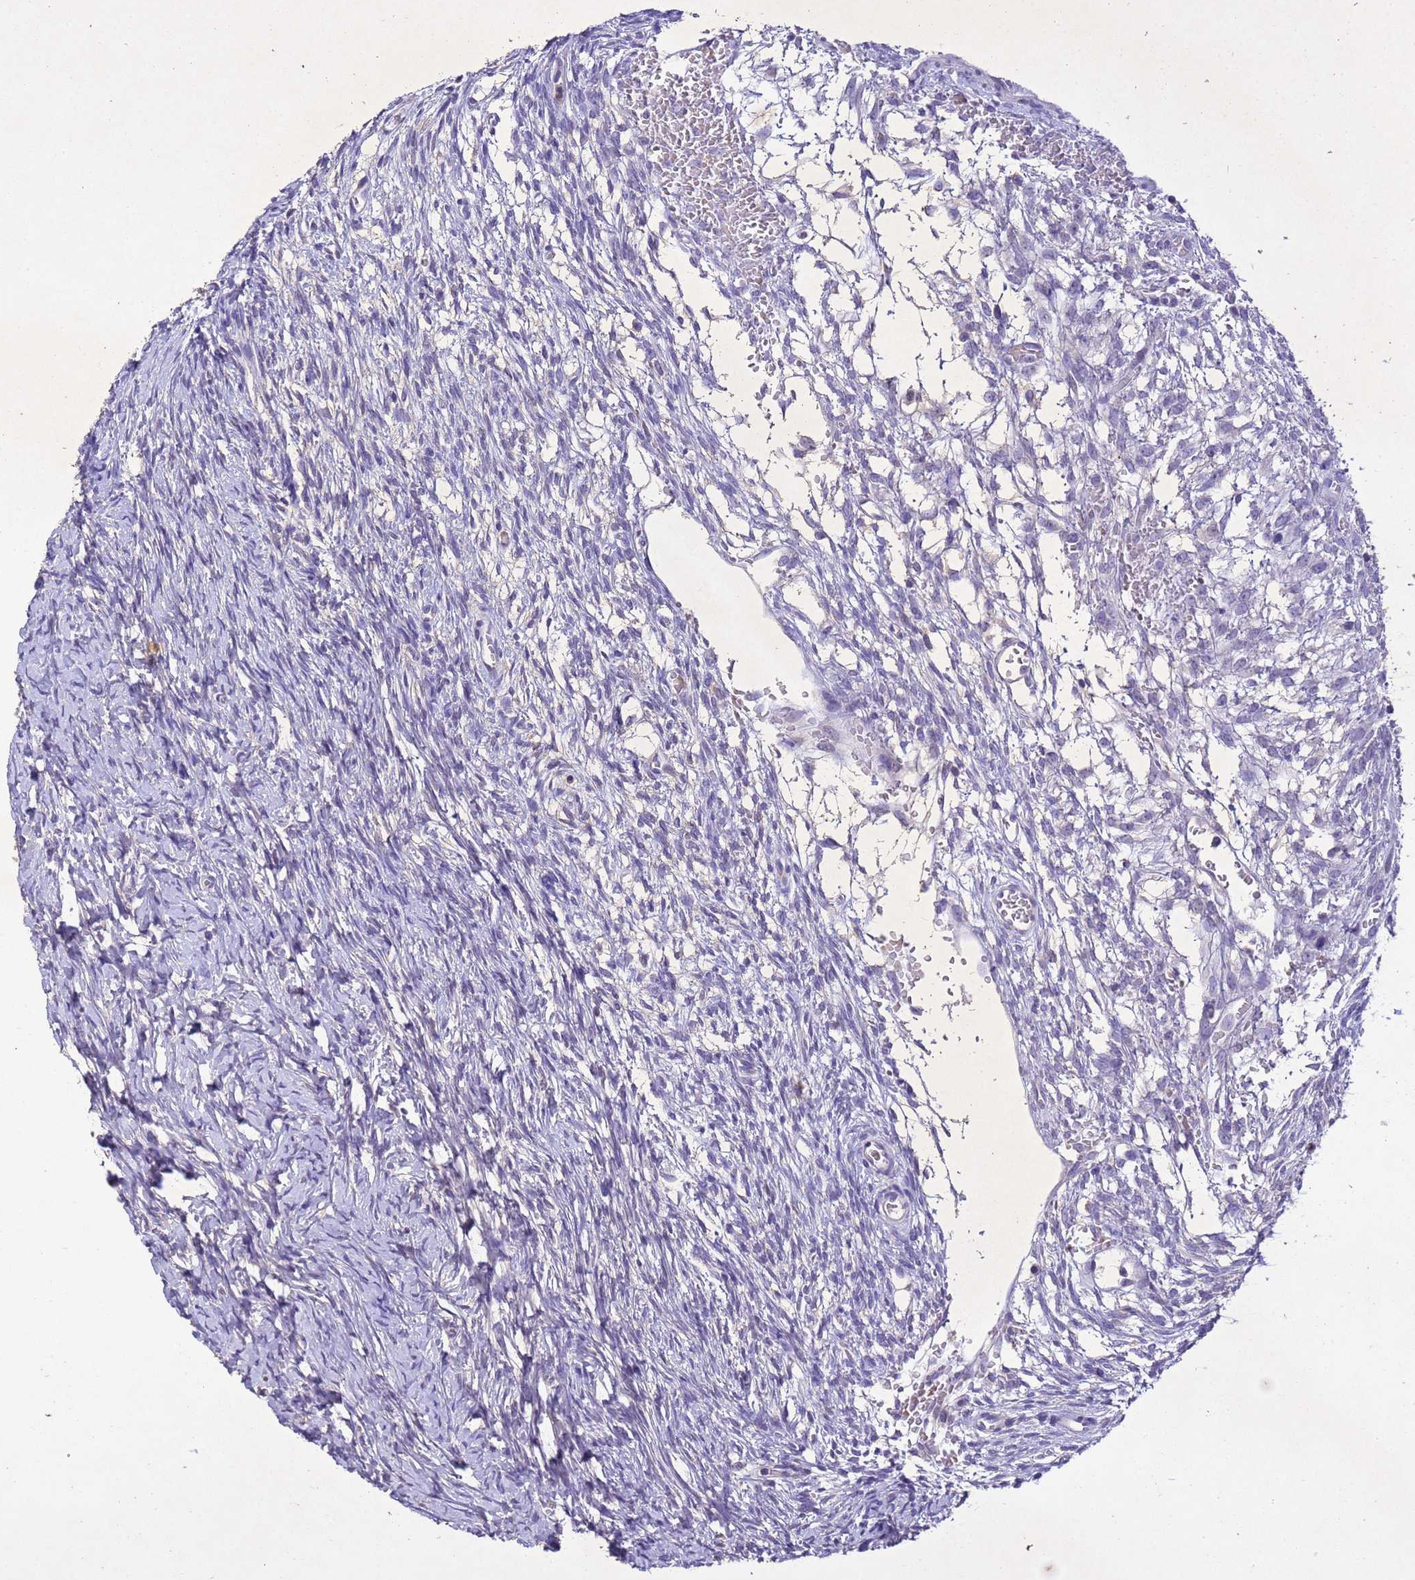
{"staining": {"intensity": "negative", "quantity": "none", "location": "none"}, "tissue": "ovary", "cell_type": "Ovarian stroma cells", "image_type": "normal", "snomed": [{"axis": "morphology", "description": "Normal tissue, NOS"}, {"axis": "topography", "description": "Ovary"}], "caption": "Immunohistochemical staining of benign ovary displays no significant expression in ovarian stroma cells. The staining was performed using DAB (3,3'-diaminobenzidine) to visualize the protein expression in brown, while the nuclei were stained in blue with hematoxylin (Magnification: 20x).", "gene": "NLRP11", "patient": {"sex": "female", "age": 39}}